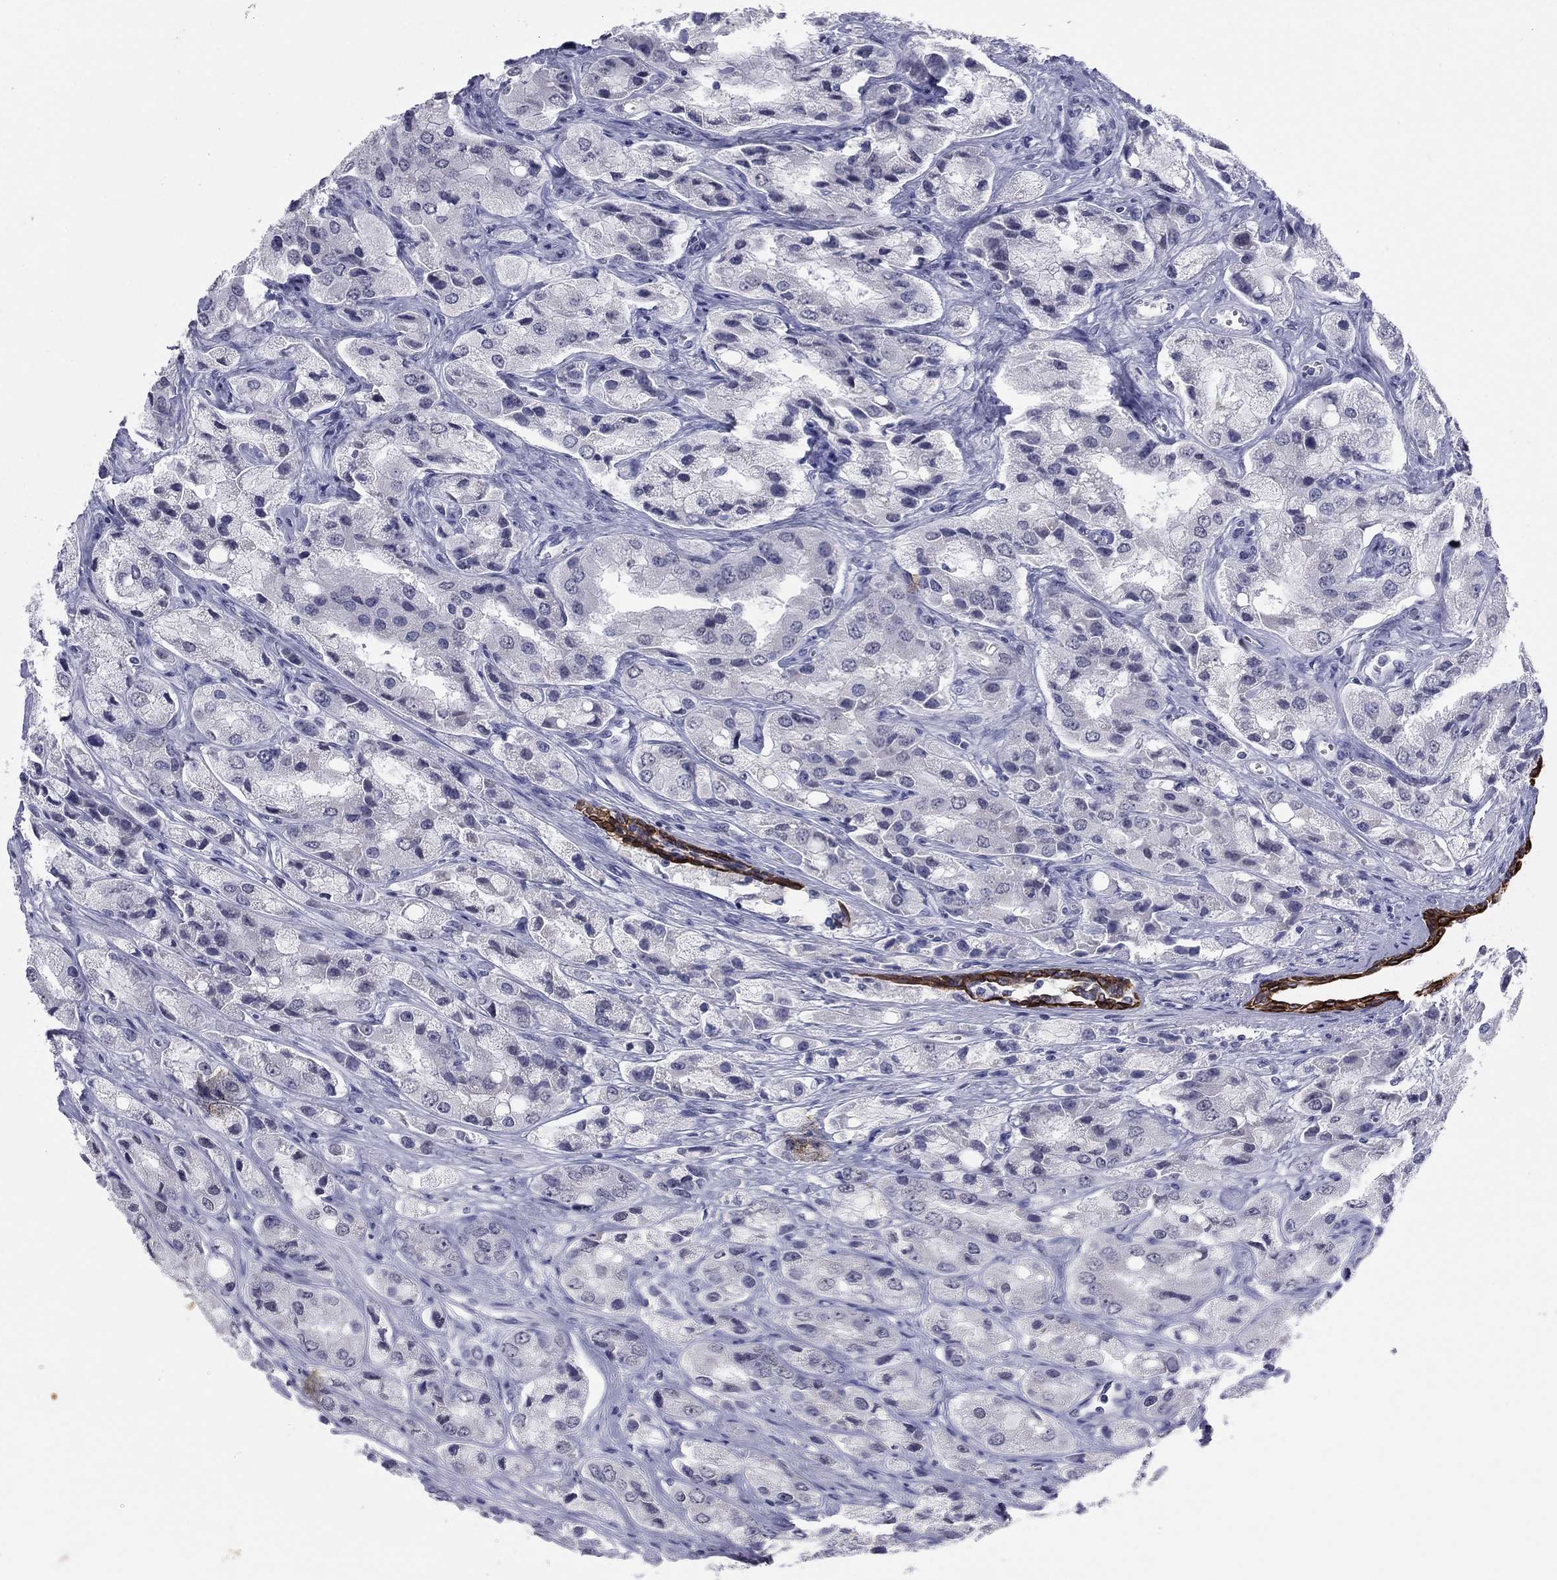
{"staining": {"intensity": "negative", "quantity": "none", "location": "none"}, "tissue": "prostate cancer", "cell_type": "Tumor cells", "image_type": "cancer", "snomed": [{"axis": "morphology", "description": "Adenocarcinoma, Low grade"}, {"axis": "topography", "description": "Prostate"}], "caption": "High magnification brightfield microscopy of low-grade adenocarcinoma (prostate) stained with DAB (3,3'-diaminobenzidine) (brown) and counterstained with hematoxylin (blue): tumor cells show no significant expression.", "gene": "KRT75", "patient": {"sex": "male", "age": 69}}